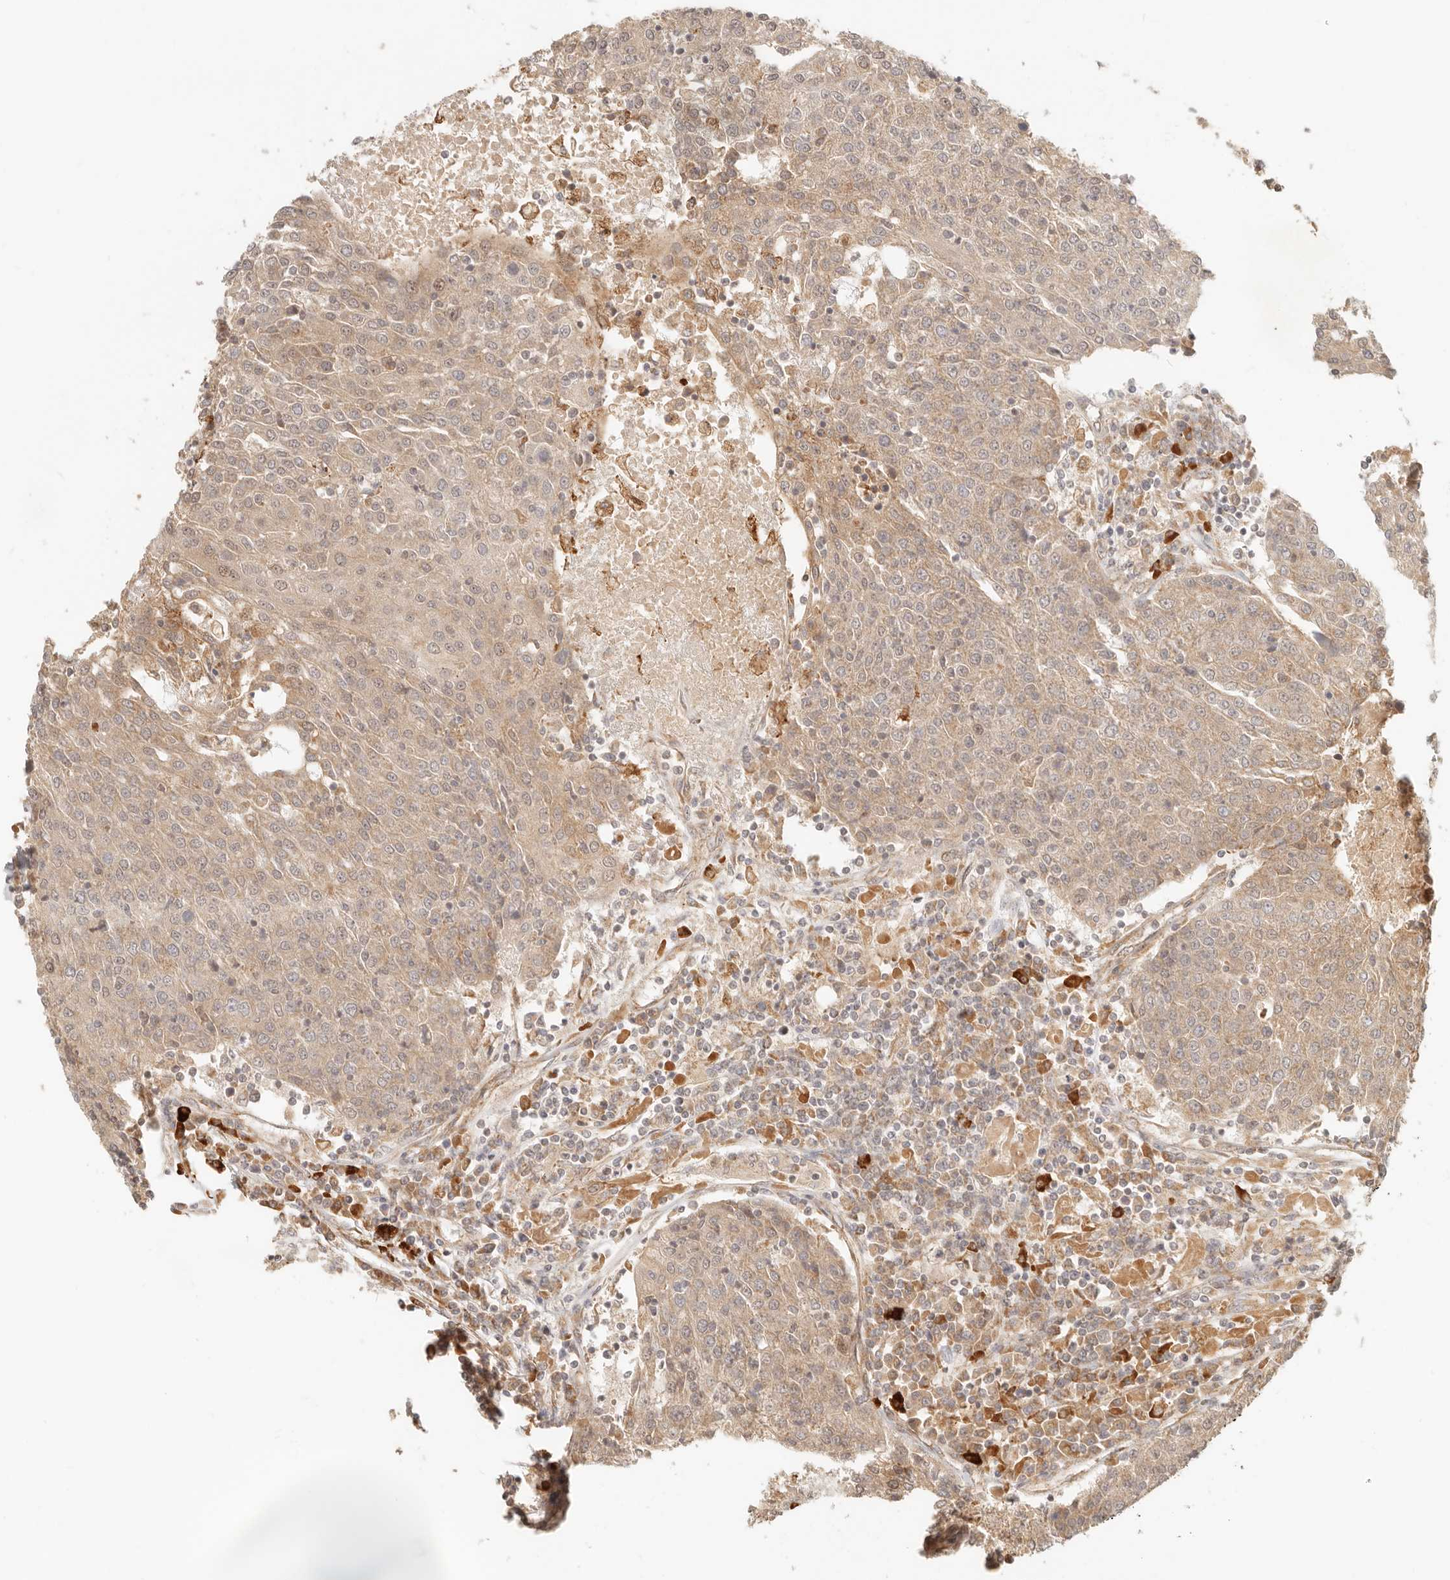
{"staining": {"intensity": "weak", "quantity": "25%-75%", "location": "cytoplasmic/membranous,nuclear"}, "tissue": "urothelial cancer", "cell_type": "Tumor cells", "image_type": "cancer", "snomed": [{"axis": "morphology", "description": "Urothelial carcinoma, High grade"}, {"axis": "topography", "description": "Urinary bladder"}], "caption": "High-grade urothelial carcinoma stained for a protein (brown) shows weak cytoplasmic/membranous and nuclear positive staining in about 25%-75% of tumor cells.", "gene": "BAALC", "patient": {"sex": "female", "age": 85}}